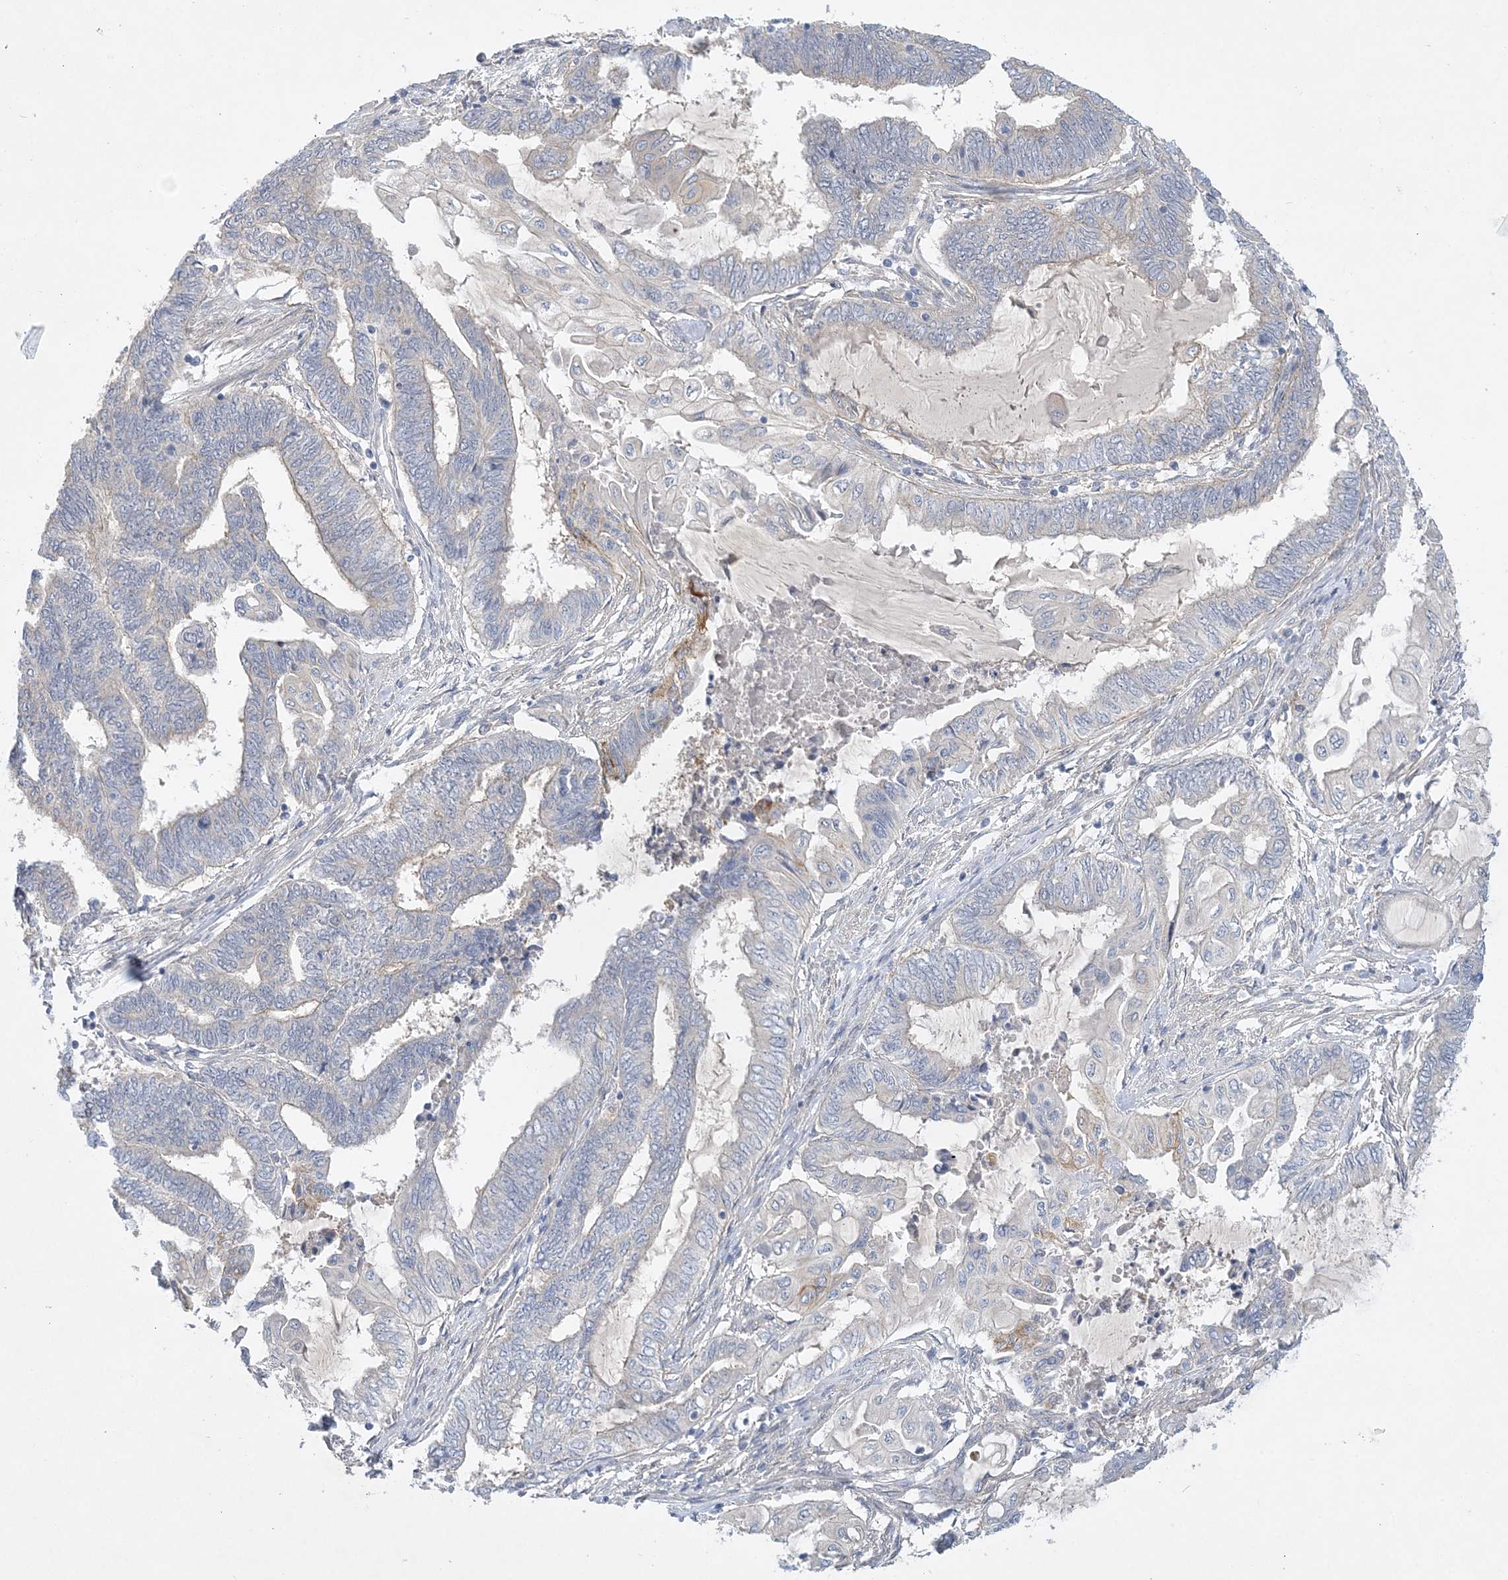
{"staining": {"intensity": "negative", "quantity": "none", "location": "none"}, "tissue": "endometrial cancer", "cell_type": "Tumor cells", "image_type": "cancer", "snomed": [{"axis": "morphology", "description": "Adenocarcinoma, NOS"}, {"axis": "topography", "description": "Uterus"}, {"axis": "topography", "description": "Endometrium"}], "caption": "A histopathology image of human endometrial cancer (adenocarcinoma) is negative for staining in tumor cells.", "gene": "ANKRD35", "patient": {"sex": "female", "age": 70}}